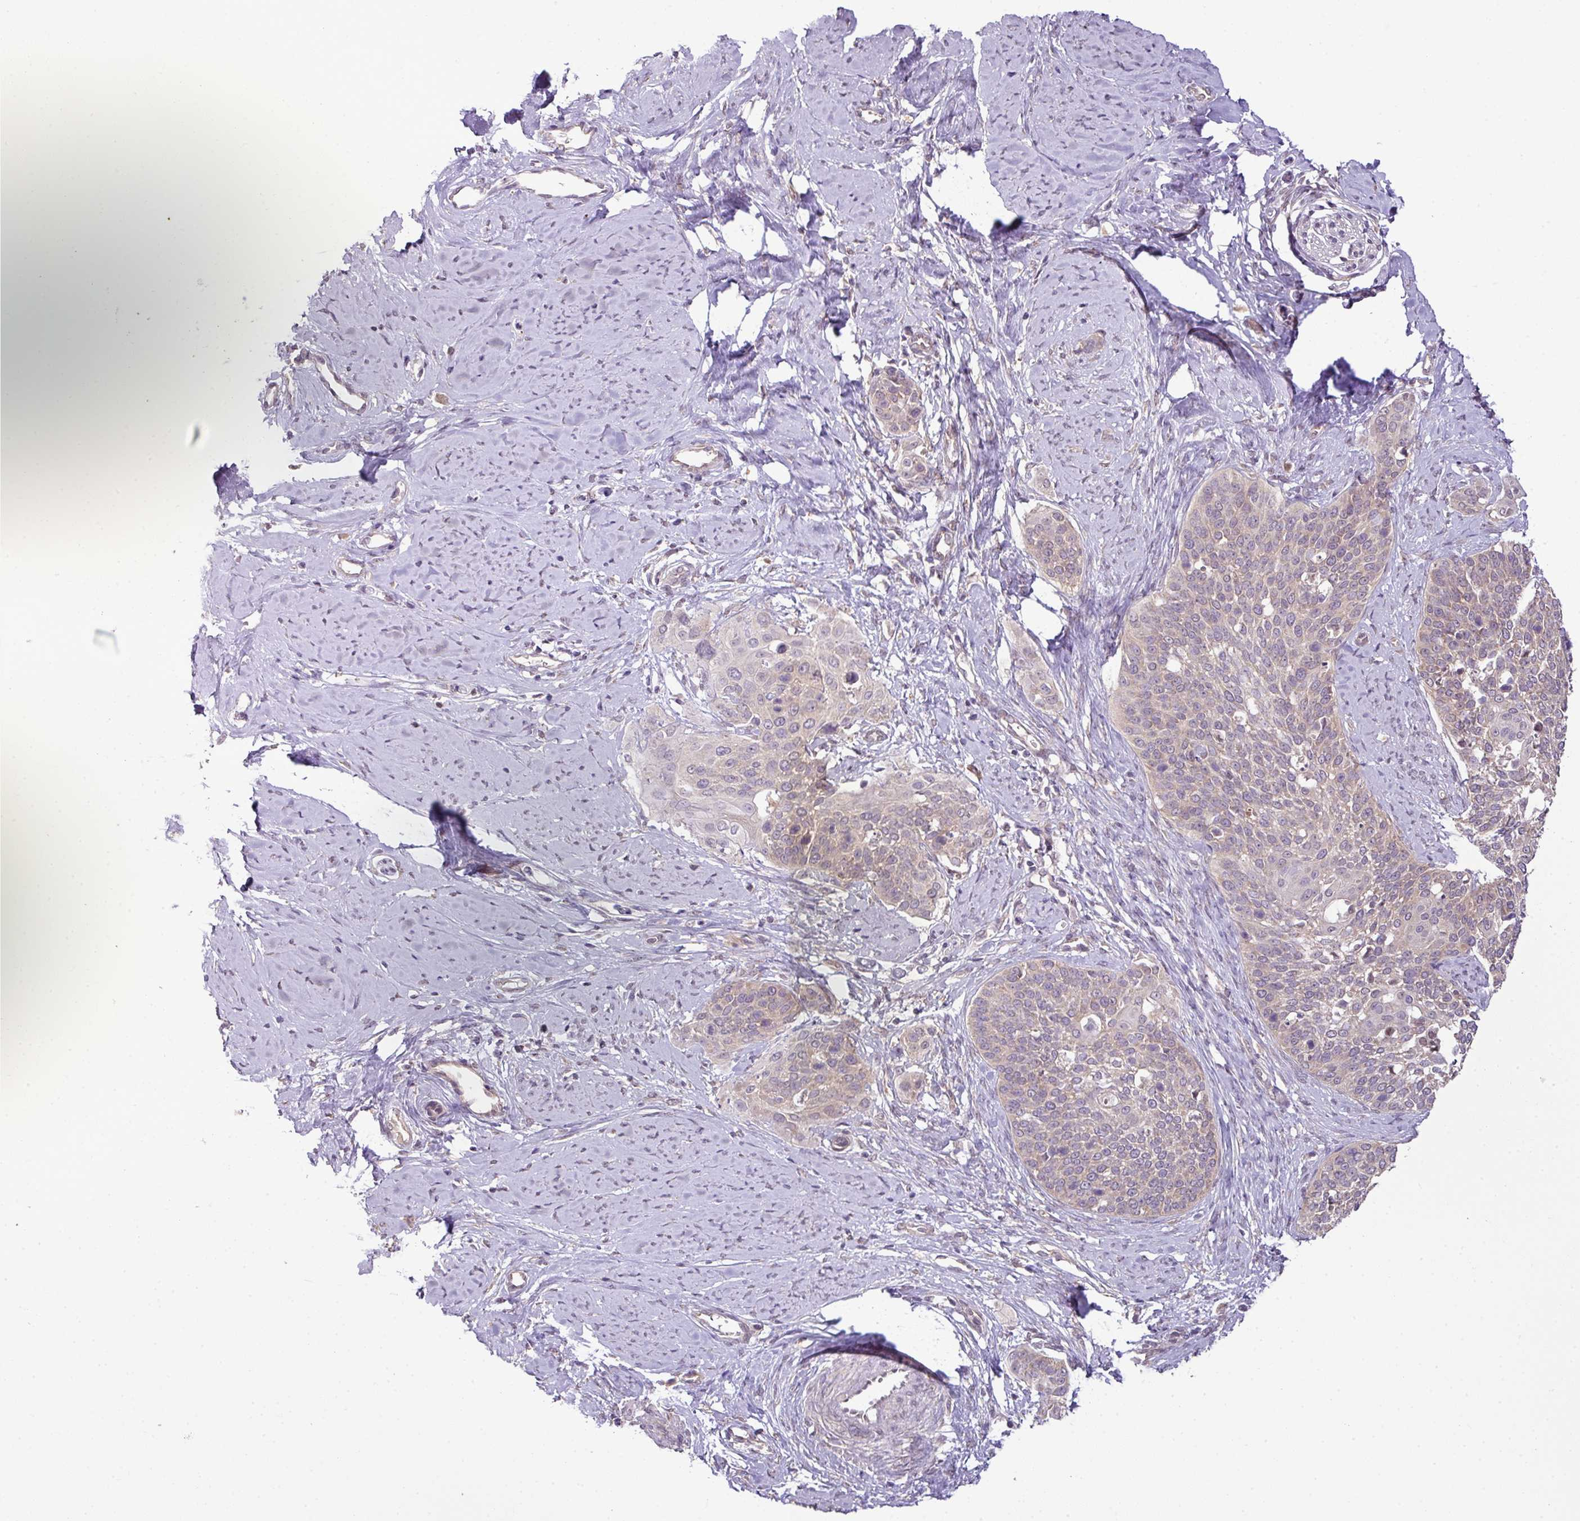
{"staining": {"intensity": "weak", "quantity": "25%-75%", "location": "cytoplasmic/membranous"}, "tissue": "cervical cancer", "cell_type": "Tumor cells", "image_type": "cancer", "snomed": [{"axis": "morphology", "description": "Squamous cell carcinoma, NOS"}, {"axis": "topography", "description": "Cervix"}], "caption": "Immunohistochemistry (IHC) (DAB) staining of cervical cancer (squamous cell carcinoma) reveals weak cytoplasmic/membranous protein expression in approximately 25%-75% of tumor cells.", "gene": "DNAAF4", "patient": {"sex": "female", "age": 44}}